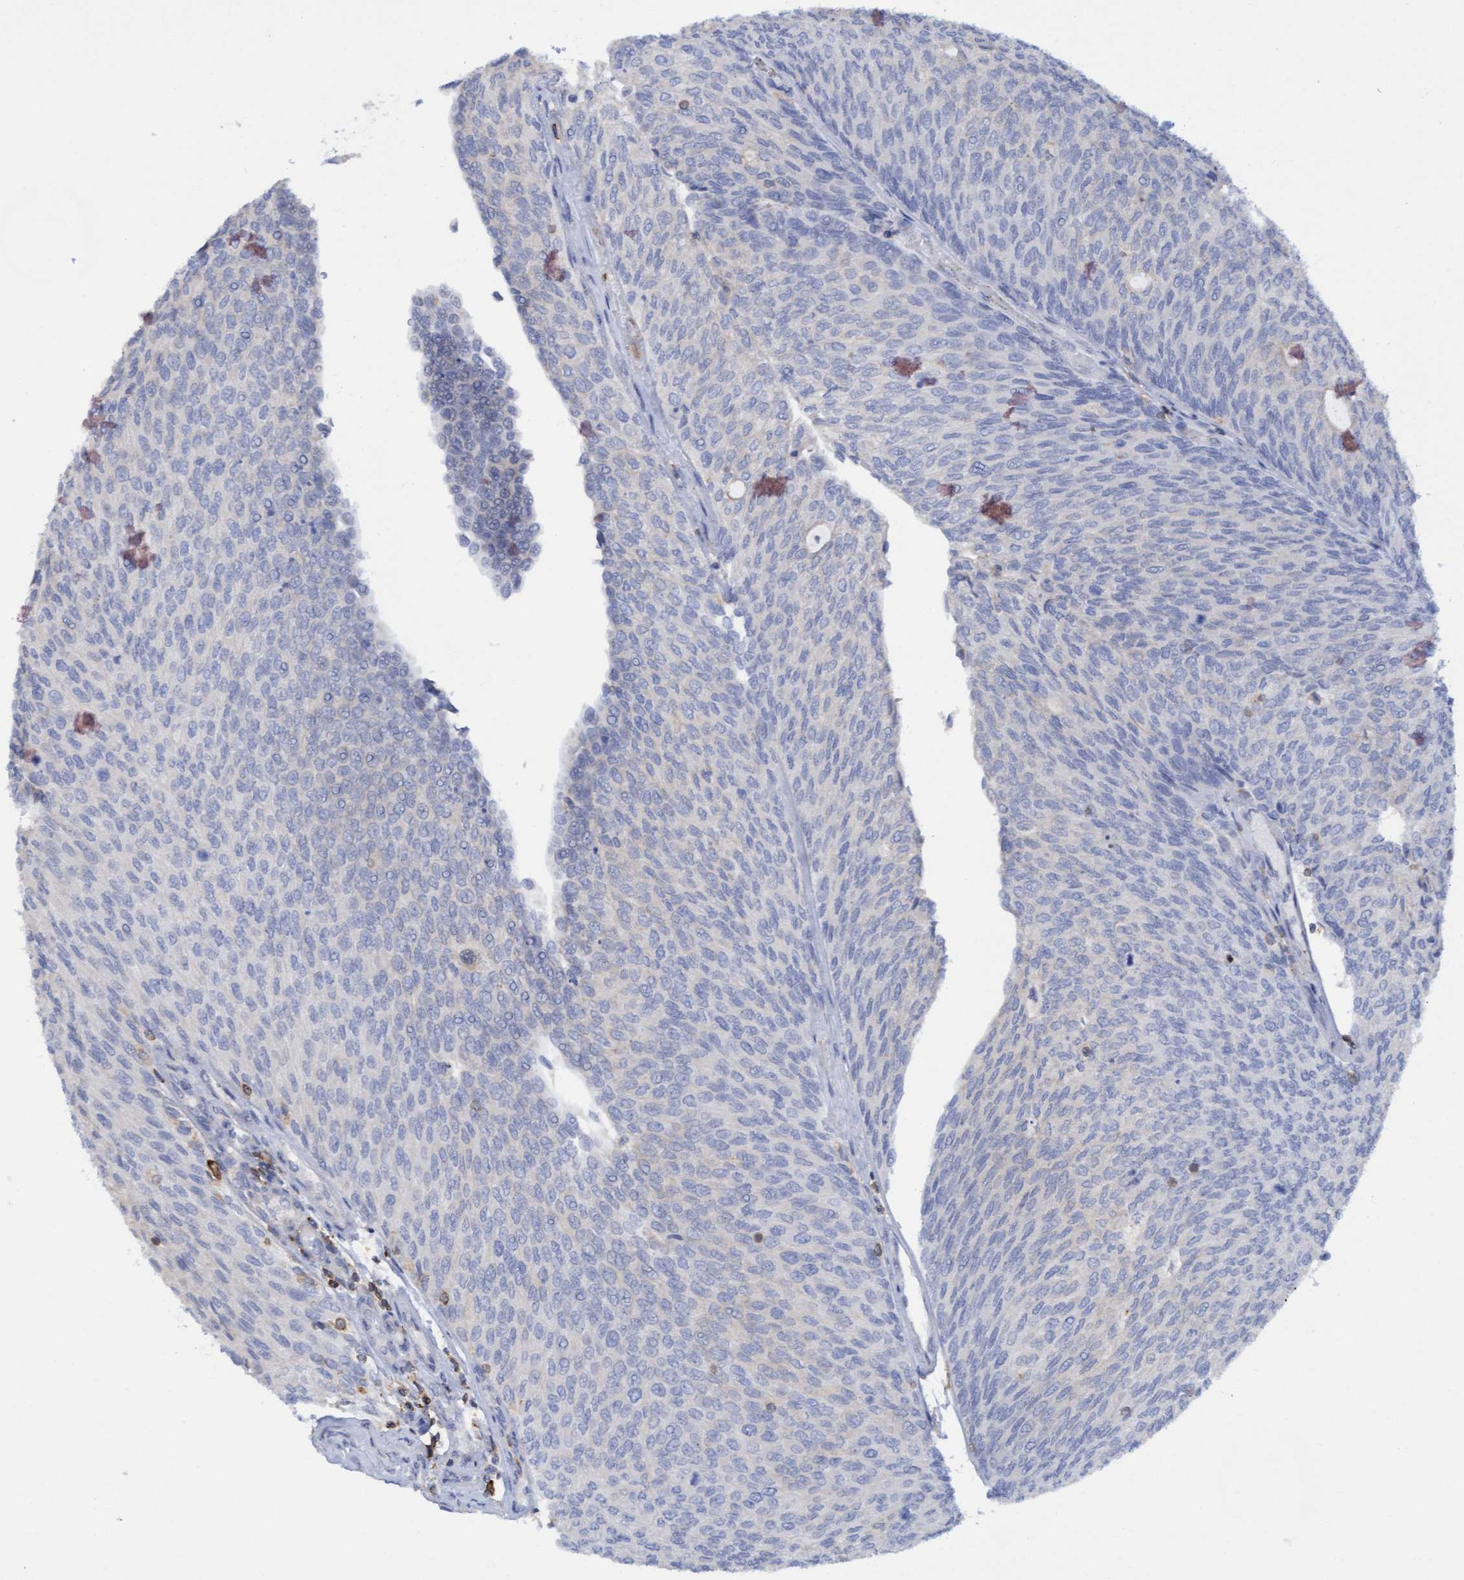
{"staining": {"intensity": "weak", "quantity": "<25%", "location": "cytoplasmic/membranous"}, "tissue": "urothelial cancer", "cell_type": "Tumor cells", "image_type": "cancer", "snomed": [{"axis": "morphology", "description": "Urothelial carcinoma, Low grade"}, {"axis": "topography", "description": "Urinary bladder"}], "caption": "The IHC histopathology image has no significant expression in tumor cells of urothelial carcinoma (low-grade) tissue.", "gene": "FNBP1", "patient": {"sex": "female", "age": 79}}